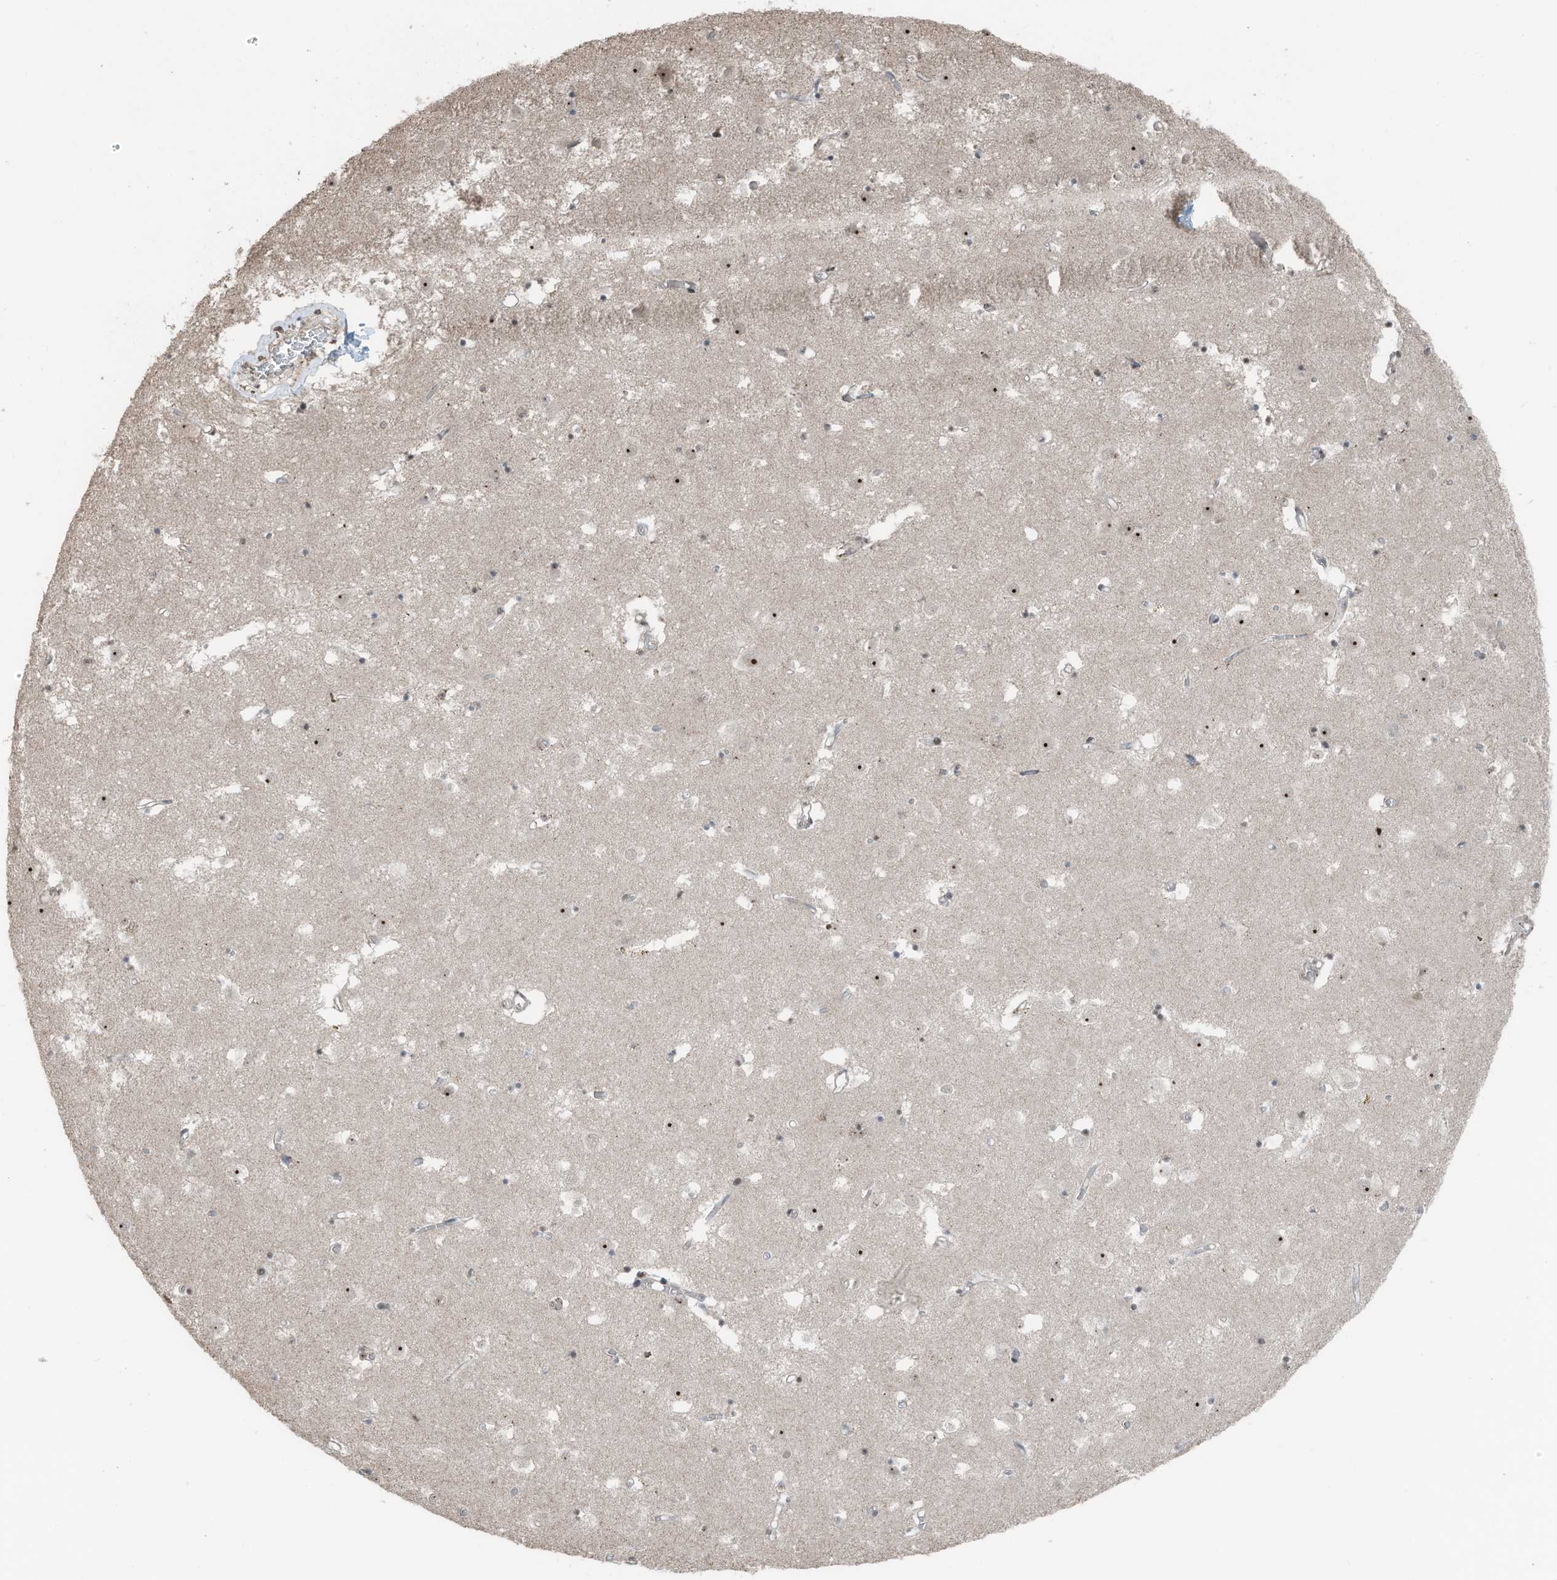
{"staining": {"intensity": "moderate", "quantity": "25%-75%", "location": "nuclear"}, "tissue": "caudate", "cell_type": "Glial cells", "image_type": "normal", "snomed": [{"axis": "morphology", "description": "Normal tissue, NOS"}, {"axis": "topography", "description": "Lateral ventricle wall"}], "caption": "Immunohistochemical staining of unremarkable human caudate reveals 25%-75% levels of moderate nuclear protein staining in approximately 25%-75% of glial cells. Immunohistochemistry stains the protein of interest in brown and the nuclei are stained blue.", "gene": "UTP3", "patient": {"sex": "male", "age": 70}}